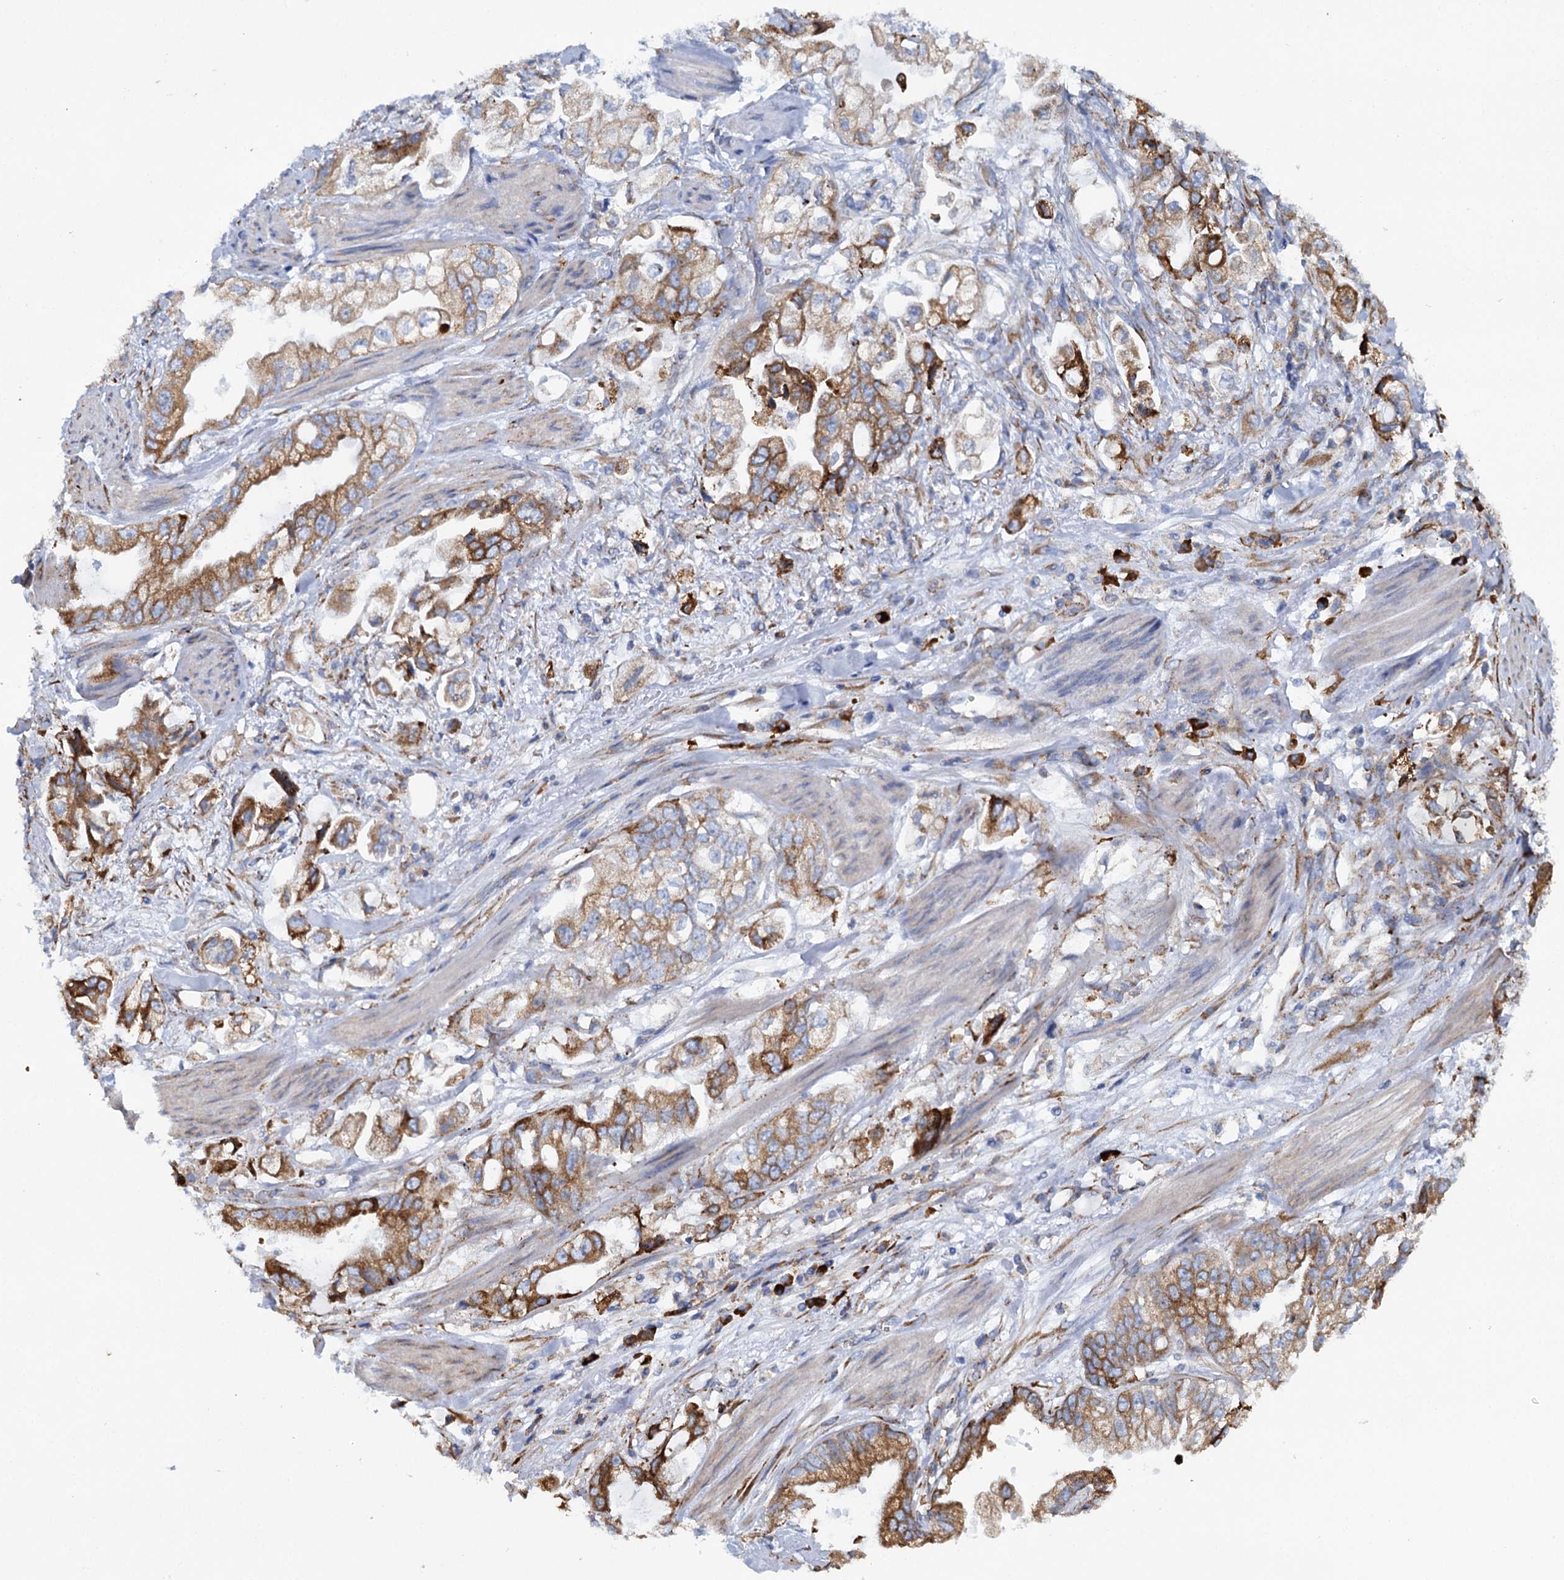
{"staining": {"intensity": "strong", "quantity": "25%-75%", "location": "cytoplasmic/membranous"}, "tissue": "stomach cancer", "cell_type": "Tumor cells", "image_type": "cancer", "snomed": [{"axis": "morphology", "description": "Adenocarcinoma, NOS"}, {"axis": "topography", "description": "Stomach"}], "caption": "A brown stain labels strong cytoplasmic/membranous staining of a protein in human stomach adenocarcinoma tumor cells.", "gene": "SHE", "patient": {"sex": "male", "age": 62}}